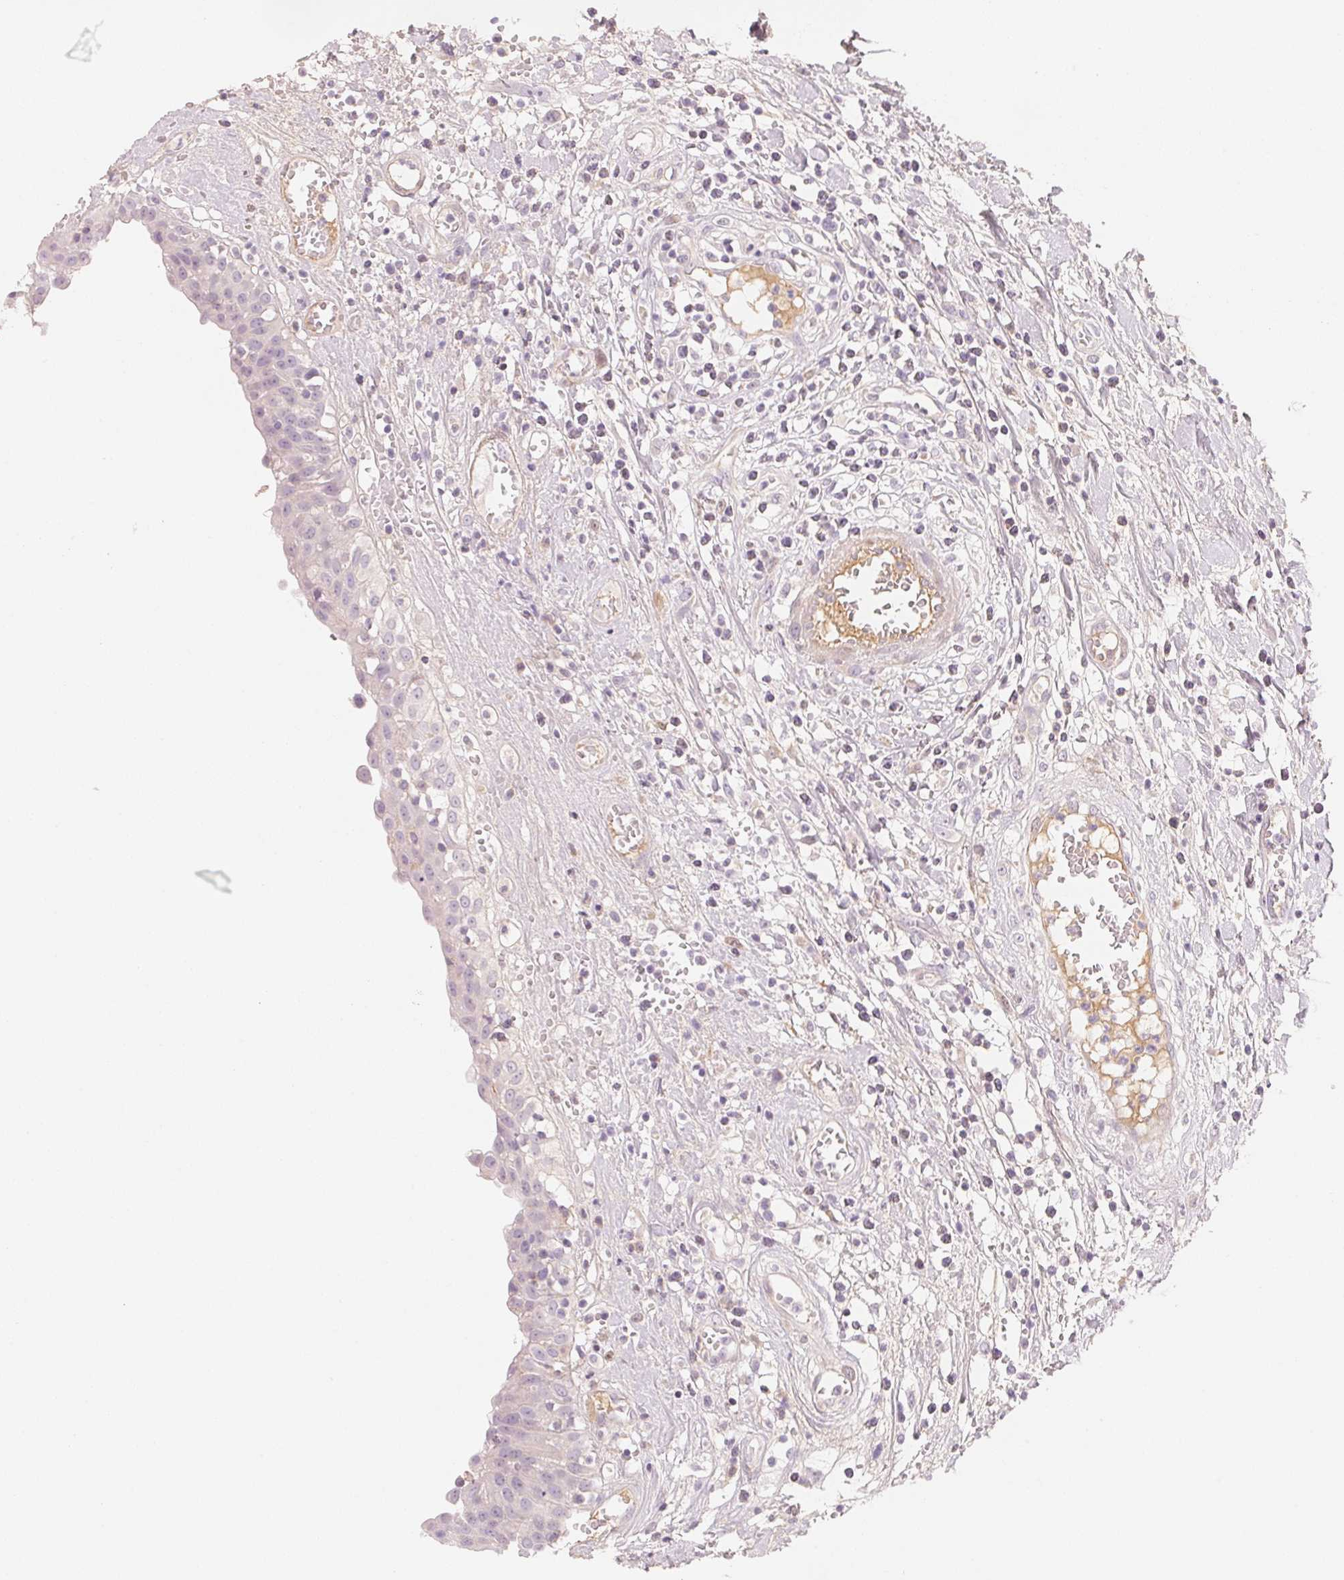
{"staining": {"intensity": "negative", "quantity": "none", "location": "none"}, "tissue": "urinary bladder", "cell_type": "Urothelial cells", "image_type": "normal", "snomed": [{"axis": "morphology", "description": "Normal tissue, NOS"}, {"axis": "topography", "description": "Urinary bladder"}], "caption": "There is no significant staining in urothelial cells of urinary bladder. (Brightfield microscopy of DAB immunohistochemistry (IHC) at high magnification).", "gene": "CFHR2", "patient": {"sex": "male", "age": 64}}